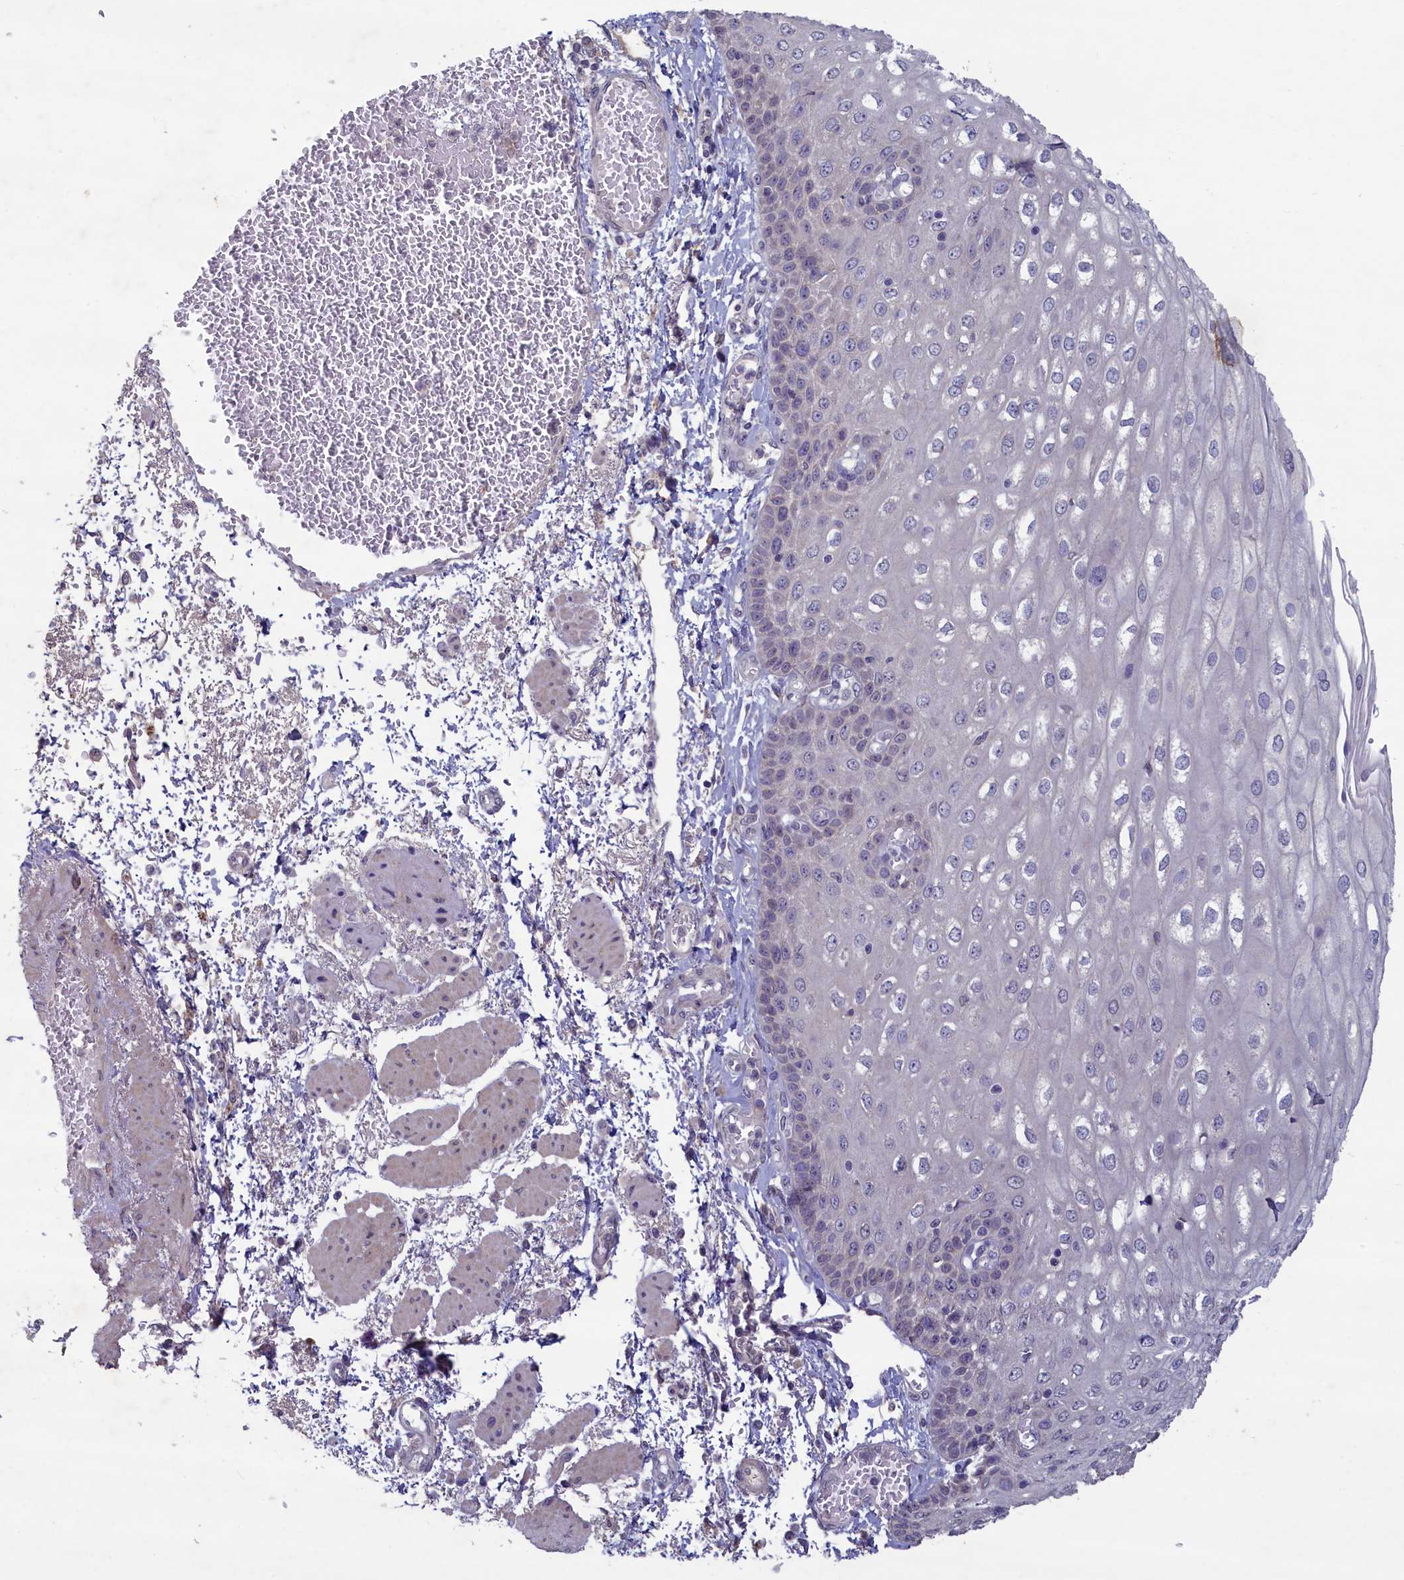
{"staining": {"intensity": "negative", "quantity": "none", "location": "none"}, "tissue": "esophagus", "cell_type": "Squamous epithelial cells", "image_type": "normal", "snomed": [{"axis": "morphology", "description": "Normal tissue, NOS"}, {"axis": "topography", "description": "Esophagus"}], "caption": "Immunohistochemical staining of unremarkable human esophagus demonstrates no significant expression in squamous epithelial cells. (Immunohistochemistry (ihc), brightfield microscopy, high magnification).", "gene": "ATF7IP2", "patient": {"sex": "male", "age": 81}}